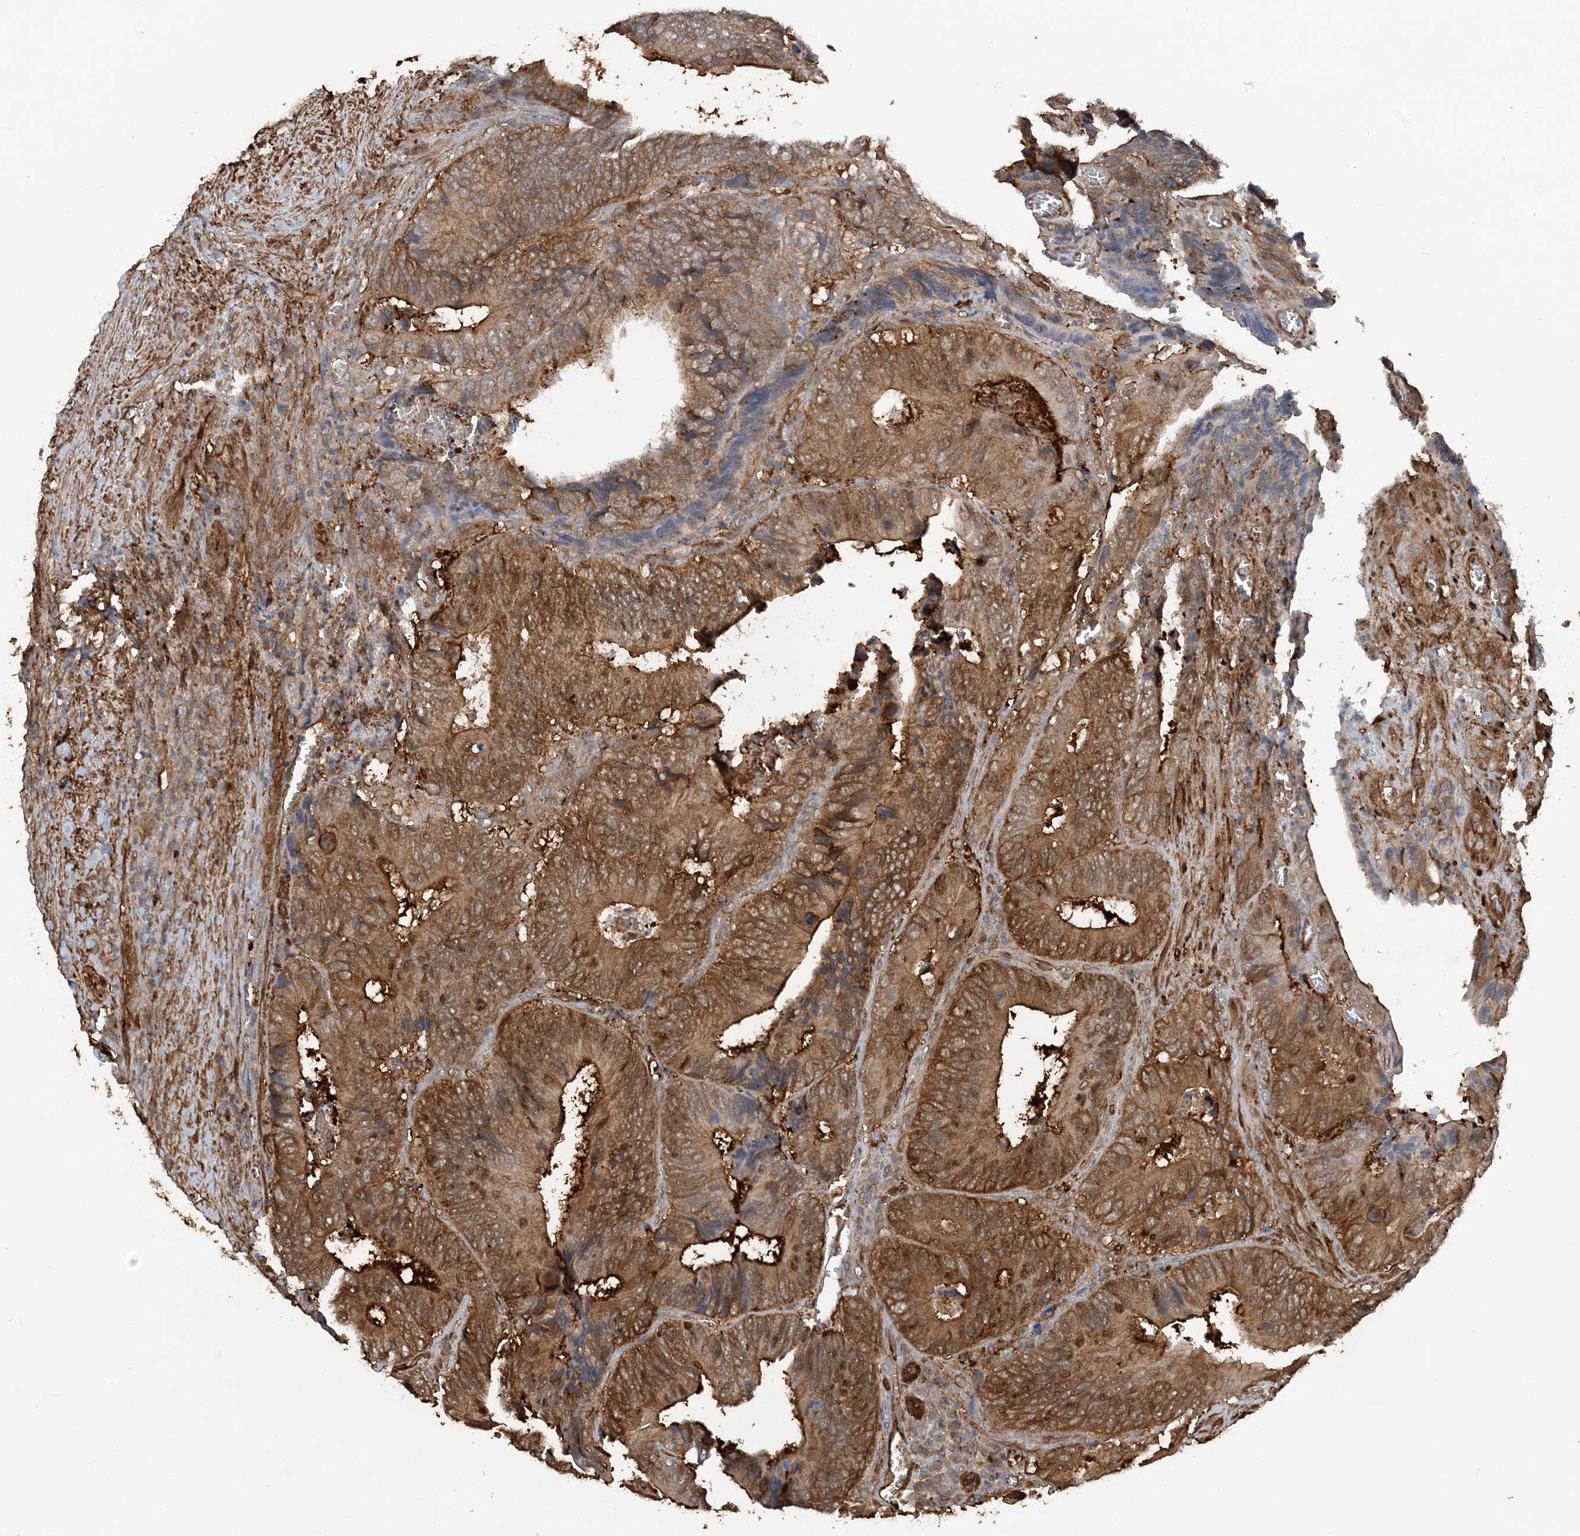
{"staining": {"intensity": "moderate", "quantity": ">75%", "location": "cytoplasmic/membranous"}, "tissue": "colorectal cancer", "cell_type": "Tumor cells", "image_type": "cancer", "snomed": [{"axis": "morphology", "description": "Adenocarcinoma, NOS"}, {"axis": "topography", "description": "Colon"}], "caption": "This is an image of immunohistochemistry (IHC) staining of colorectal cancer, which shows moderate expression in the cytoplasmic/membranous of tumor cells.", "gene": "DSTN", "patient": {"sex": "male", "age": 72}}